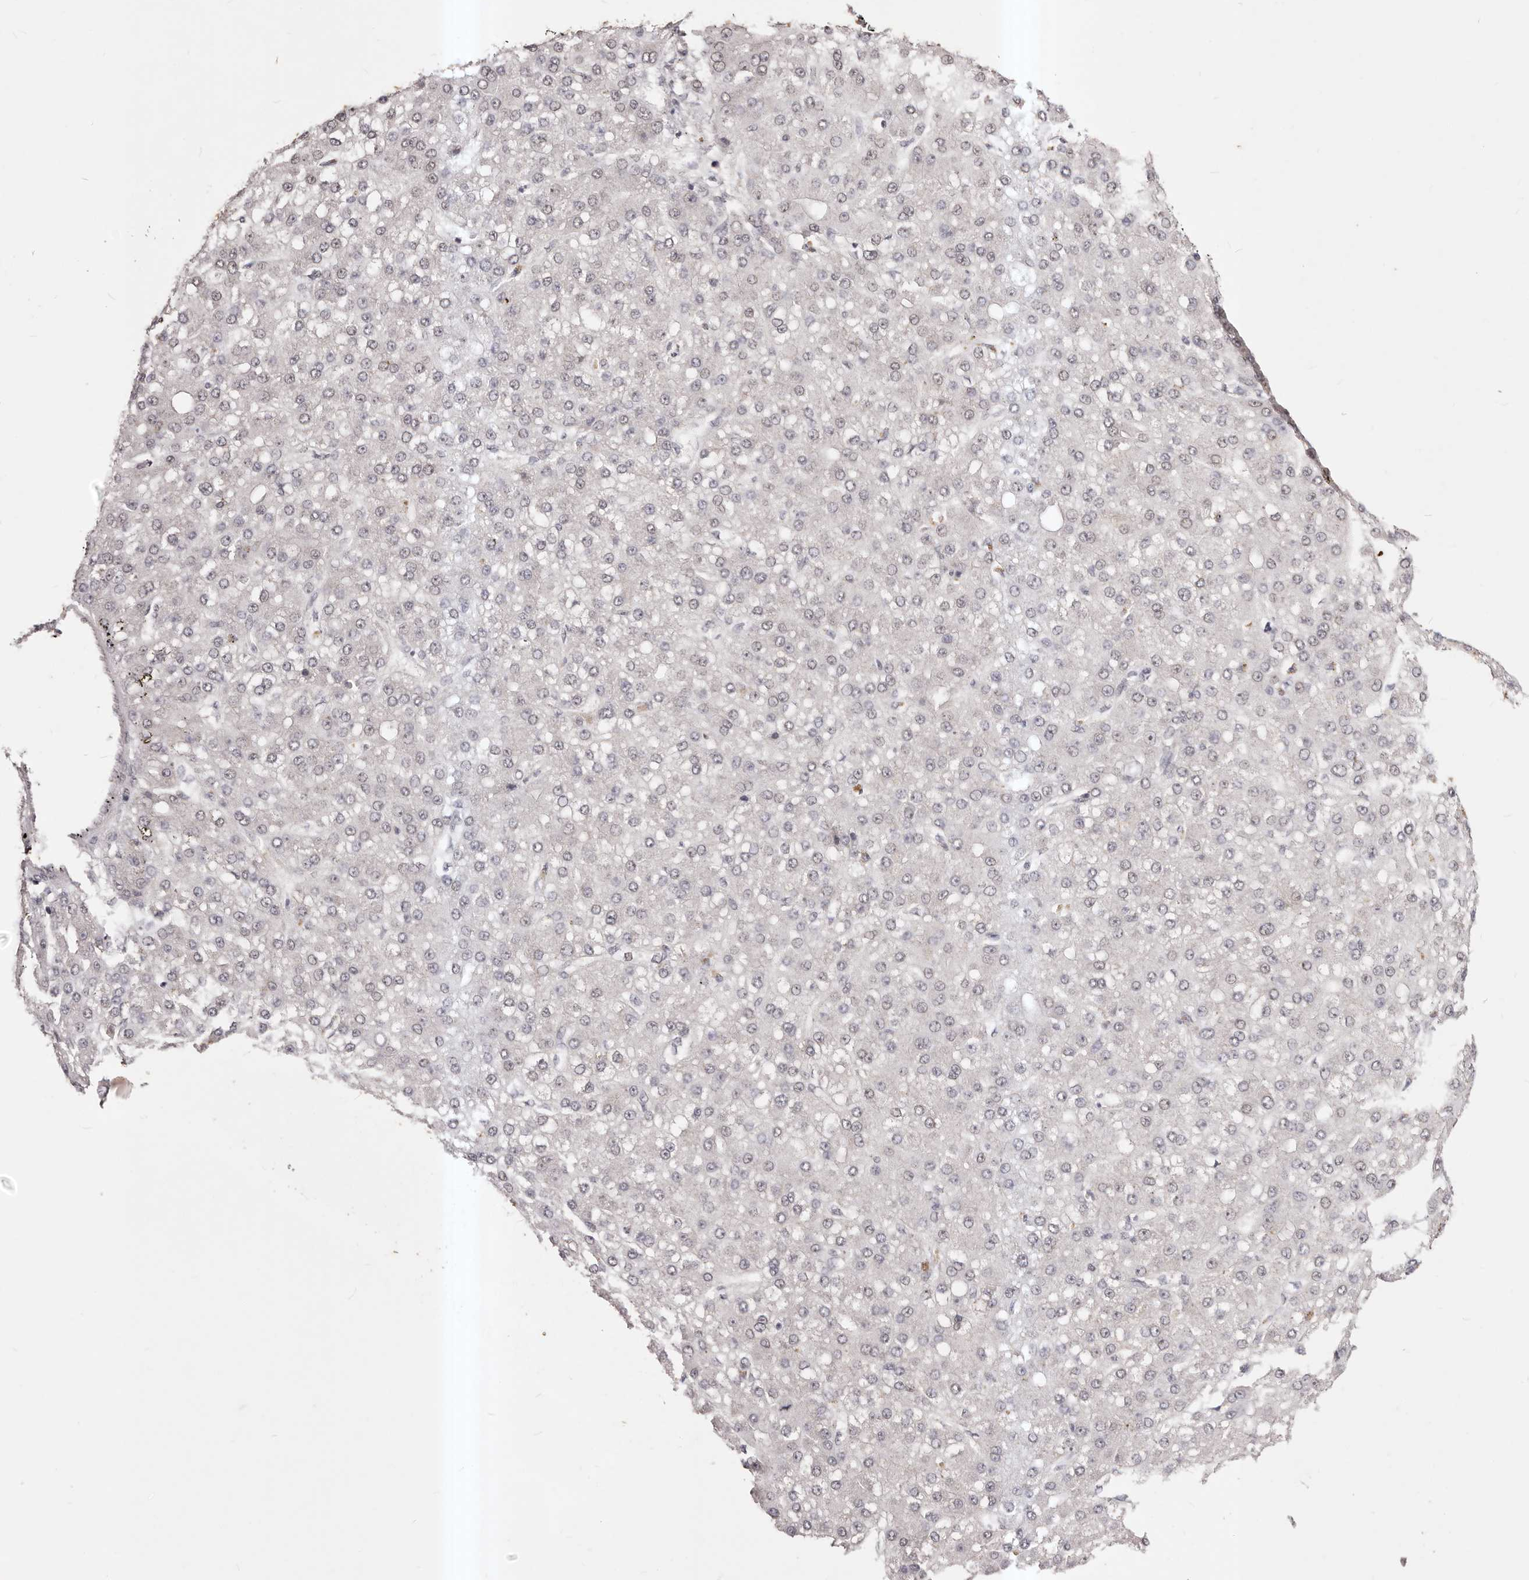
{"staining": {"intensity": "weak", "quantity": "<25%", "location": "nuclear"}, "tissue": "liver cancer", "cell_type": "Tumor cells", "image_type": "cancer", "snomed": [{"axis": "morphology", "description": "Carcinoma, Hepatocellular, NOS"}, {"axis": "topography", "description": "Liver"}], "caption": "This micrograph is of liver cancer (hepatocellular carcinoma) stained with immunohistochemistry to label a protein in brown with the nuclei are counter-stained blue. There is no positivity in tumor cells. Brightfield microscopy of immunohistochemistry (IHC) stained with DAB (3,3'-diaminobenzidine) (brown) and hematoxylin (blue), captured at high magnification.", "gene": "RPS6KA5", "patient": {"sex": "male", "age": 67}}